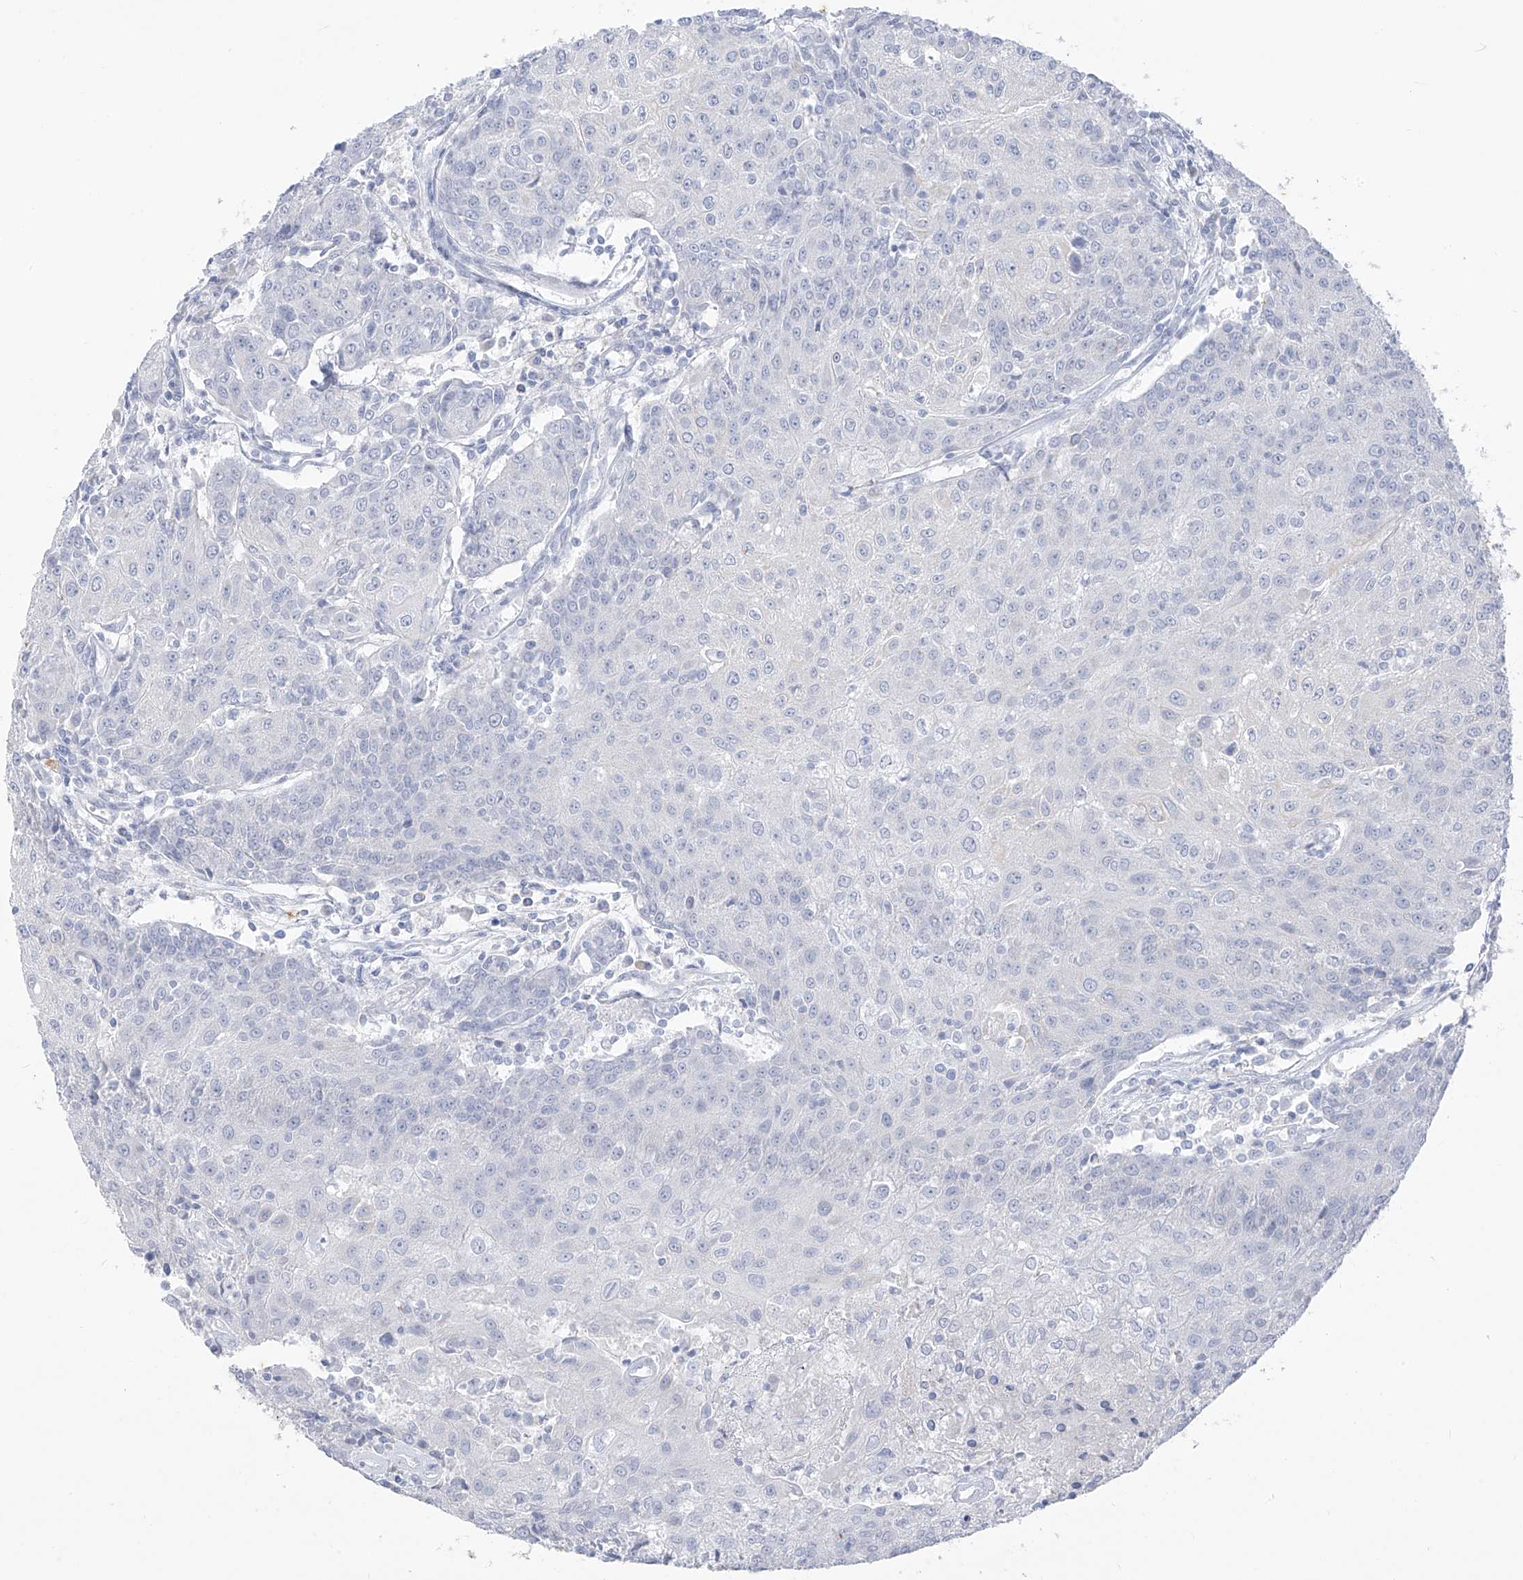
{"staining": {"intensity": "negative", "quantity": "none", "location": "none"}, "tissue": "urothelial cancer", "cell_type": "Tumor cells", "image_type": "cancer", "snomed": [{"axis": "morphology", "description": "Urothelial carcinoma, High grade"}, {"axis": "topography", "description": "Urinary bladder"}], "caption": "The histopathology image demonstrates no staining of tumor cells in high-grade urothelial carcinoma. The staining is performed using DAB brown chromogen with nuclei counter-stained in using hematoxylin.", "gene": "CX3CR1", "patient": {"sex": "female", "age": 85}}